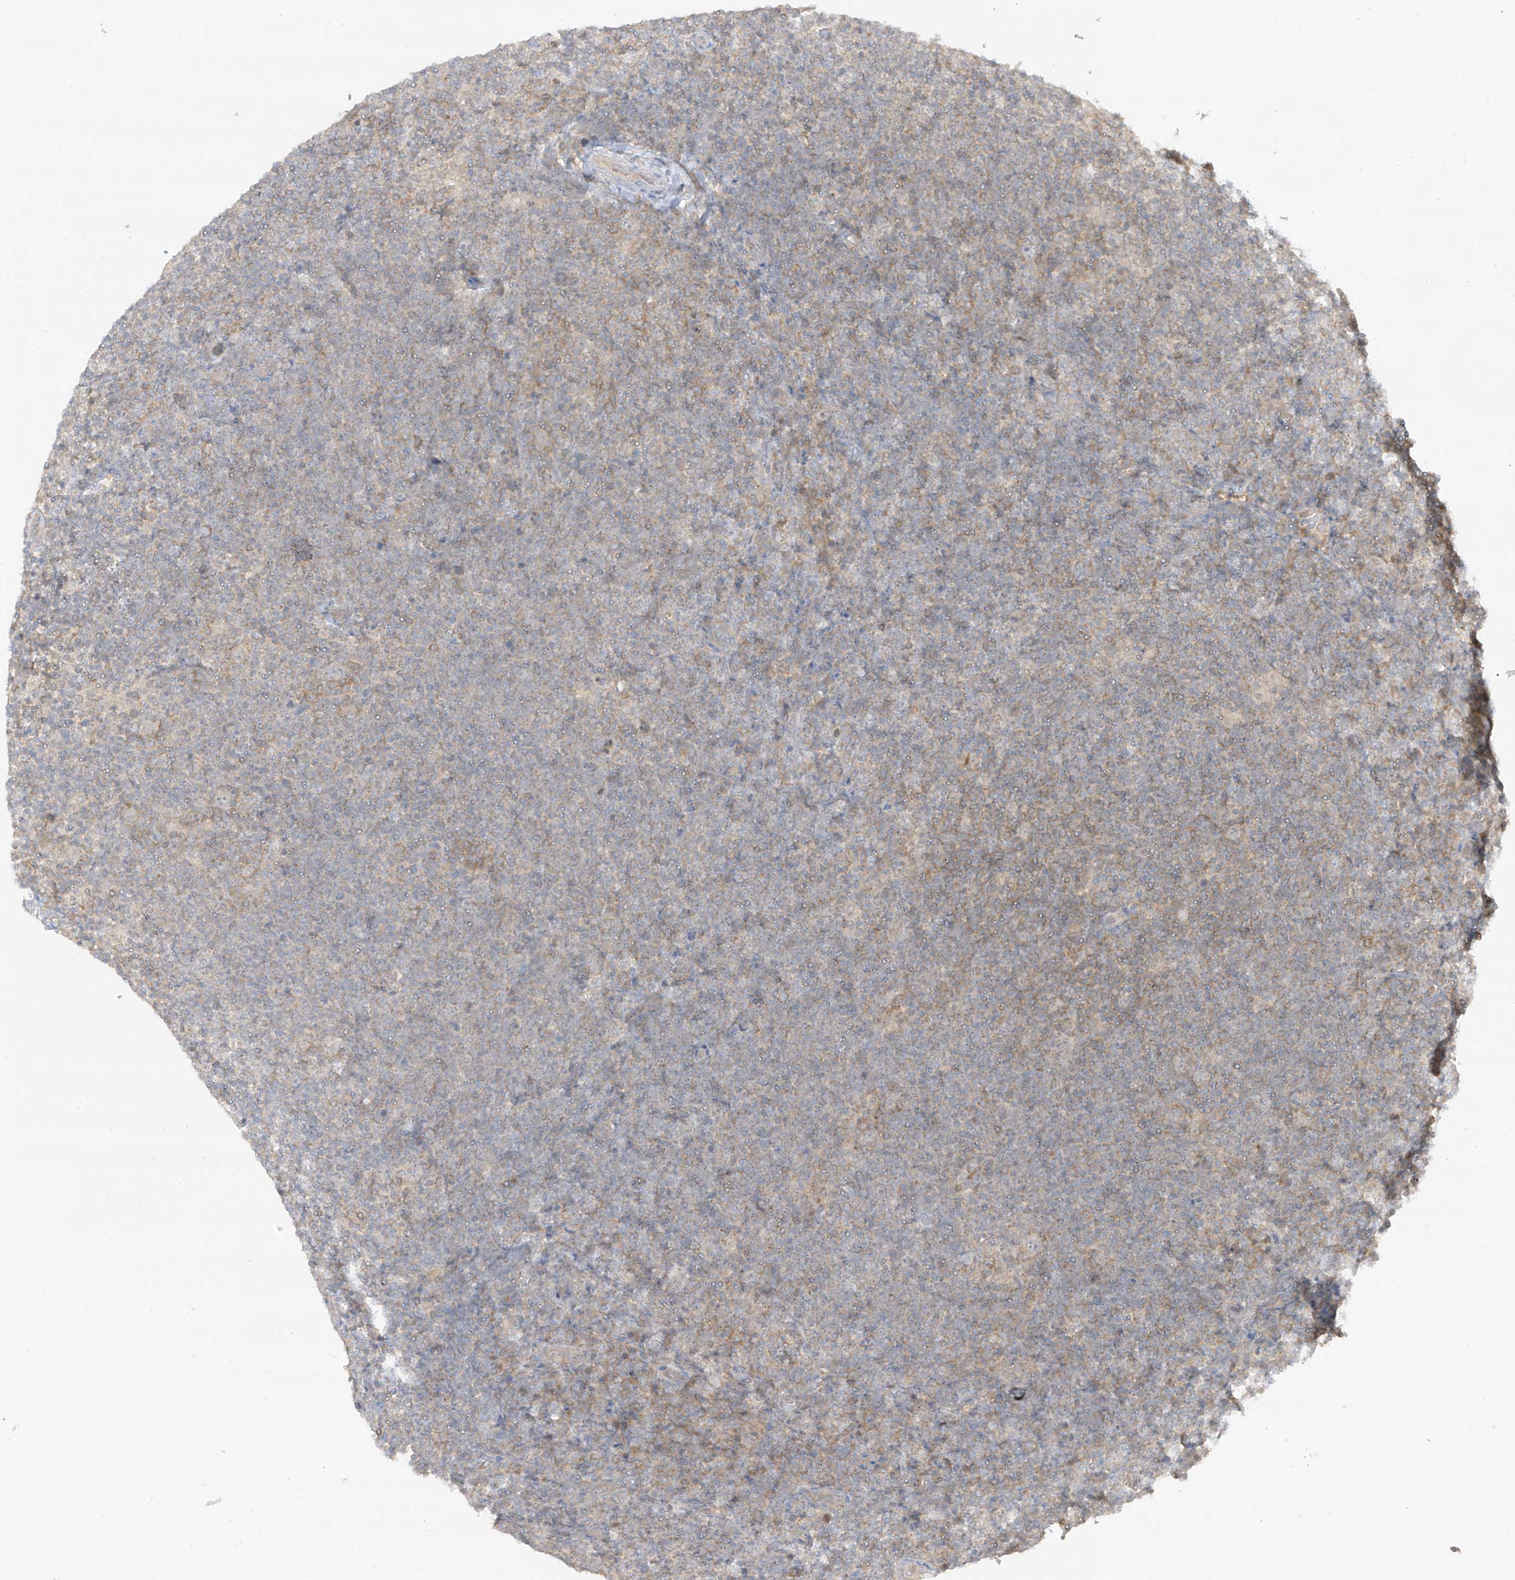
{"staining": {"intensity": "negative", "quantity": "none", "location": "none"}, "tissue": "lymphoma", "cell_type": "Tumor cells", "image_type": "cancer", "snomed": [{"axis": "morphology", "description": "Hodgkin's disease, NOS"}, {"axis": "topography", "description": "Lymph node"}], "caption": "Lymphoma was stained to show a protein in brown. There is no significant expression in tumor cells.", "gene": "ANGEL2", "patient": {"sex": "female", "age": 57}}